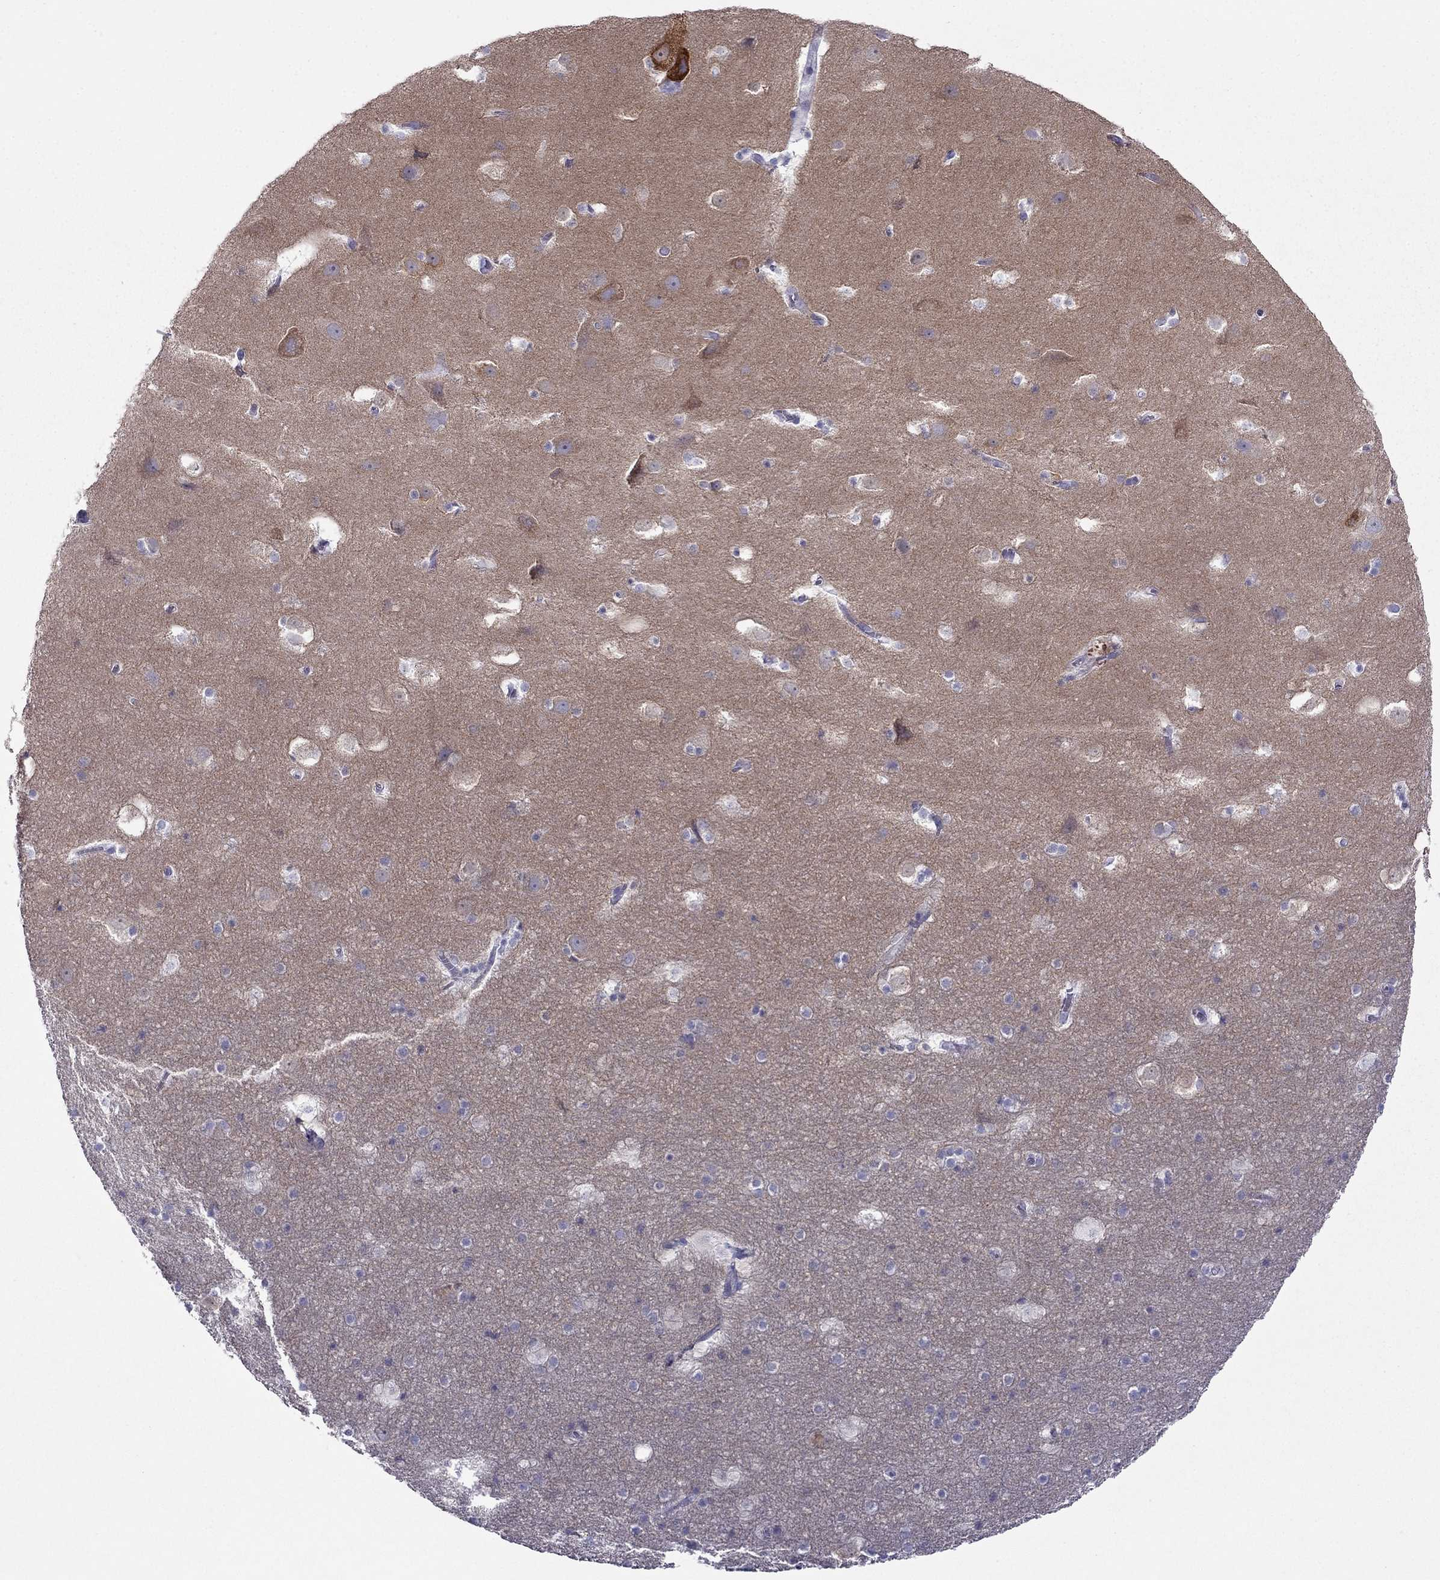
{"staining": {"intensity": "negative", "quantity": "none", "location": "none"}, "tissue": "hippocampus", "cell_type": "Glial cells", "image_type": "normal", "snomed": [{"axis": "morphology", "description": "Normal tissue, NOS"}, {"axis": "topography", "description": "Hippocampus"}], "caption": "A high-resolution micrograph shows immunohistochemistry staining of benign hippocampus, which exhibits no significant positivity in glial cells.", "gene": "ERC2", "patient": {"sex": "male", "age": 45}}